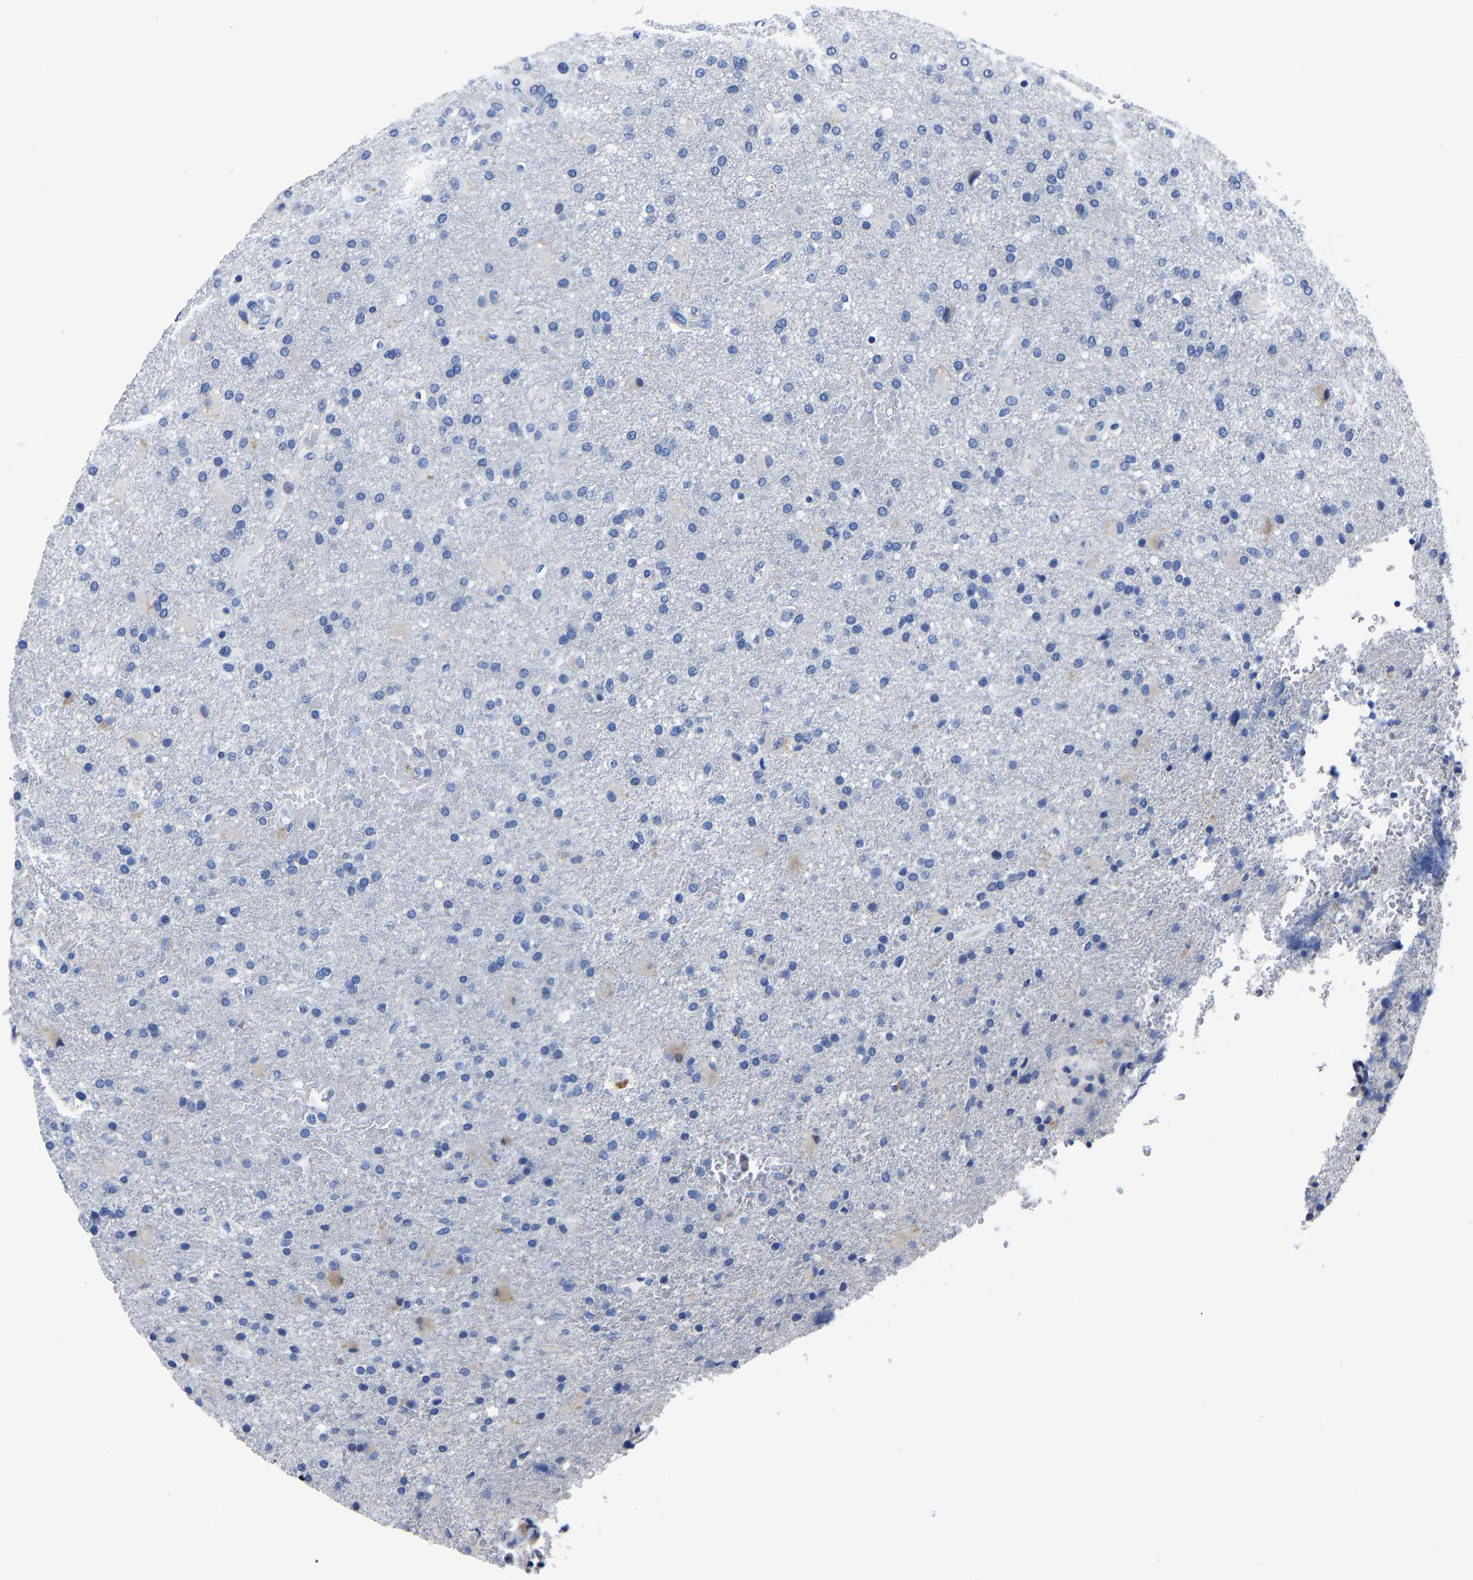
{"staining": {"intensity": "negative", "quantity": "none", "location": "none"}, "tissue": "glioma", "cell_type": "Tumor cells", "image_type": "cancer", "snomed": [{"axis": "morphology", "description": "Glioma, malignant, High grade"}, {"axis": "topography", "description": "Brain"}], "caption": "Immunohistochemistry (IHC) micrograph of malignant glioma (high-grade) stained for a protein (brown), which shows no staining in tumor cells.", "gene": "MOV10L1", "patient": {"sex": "male", "age": 72}}